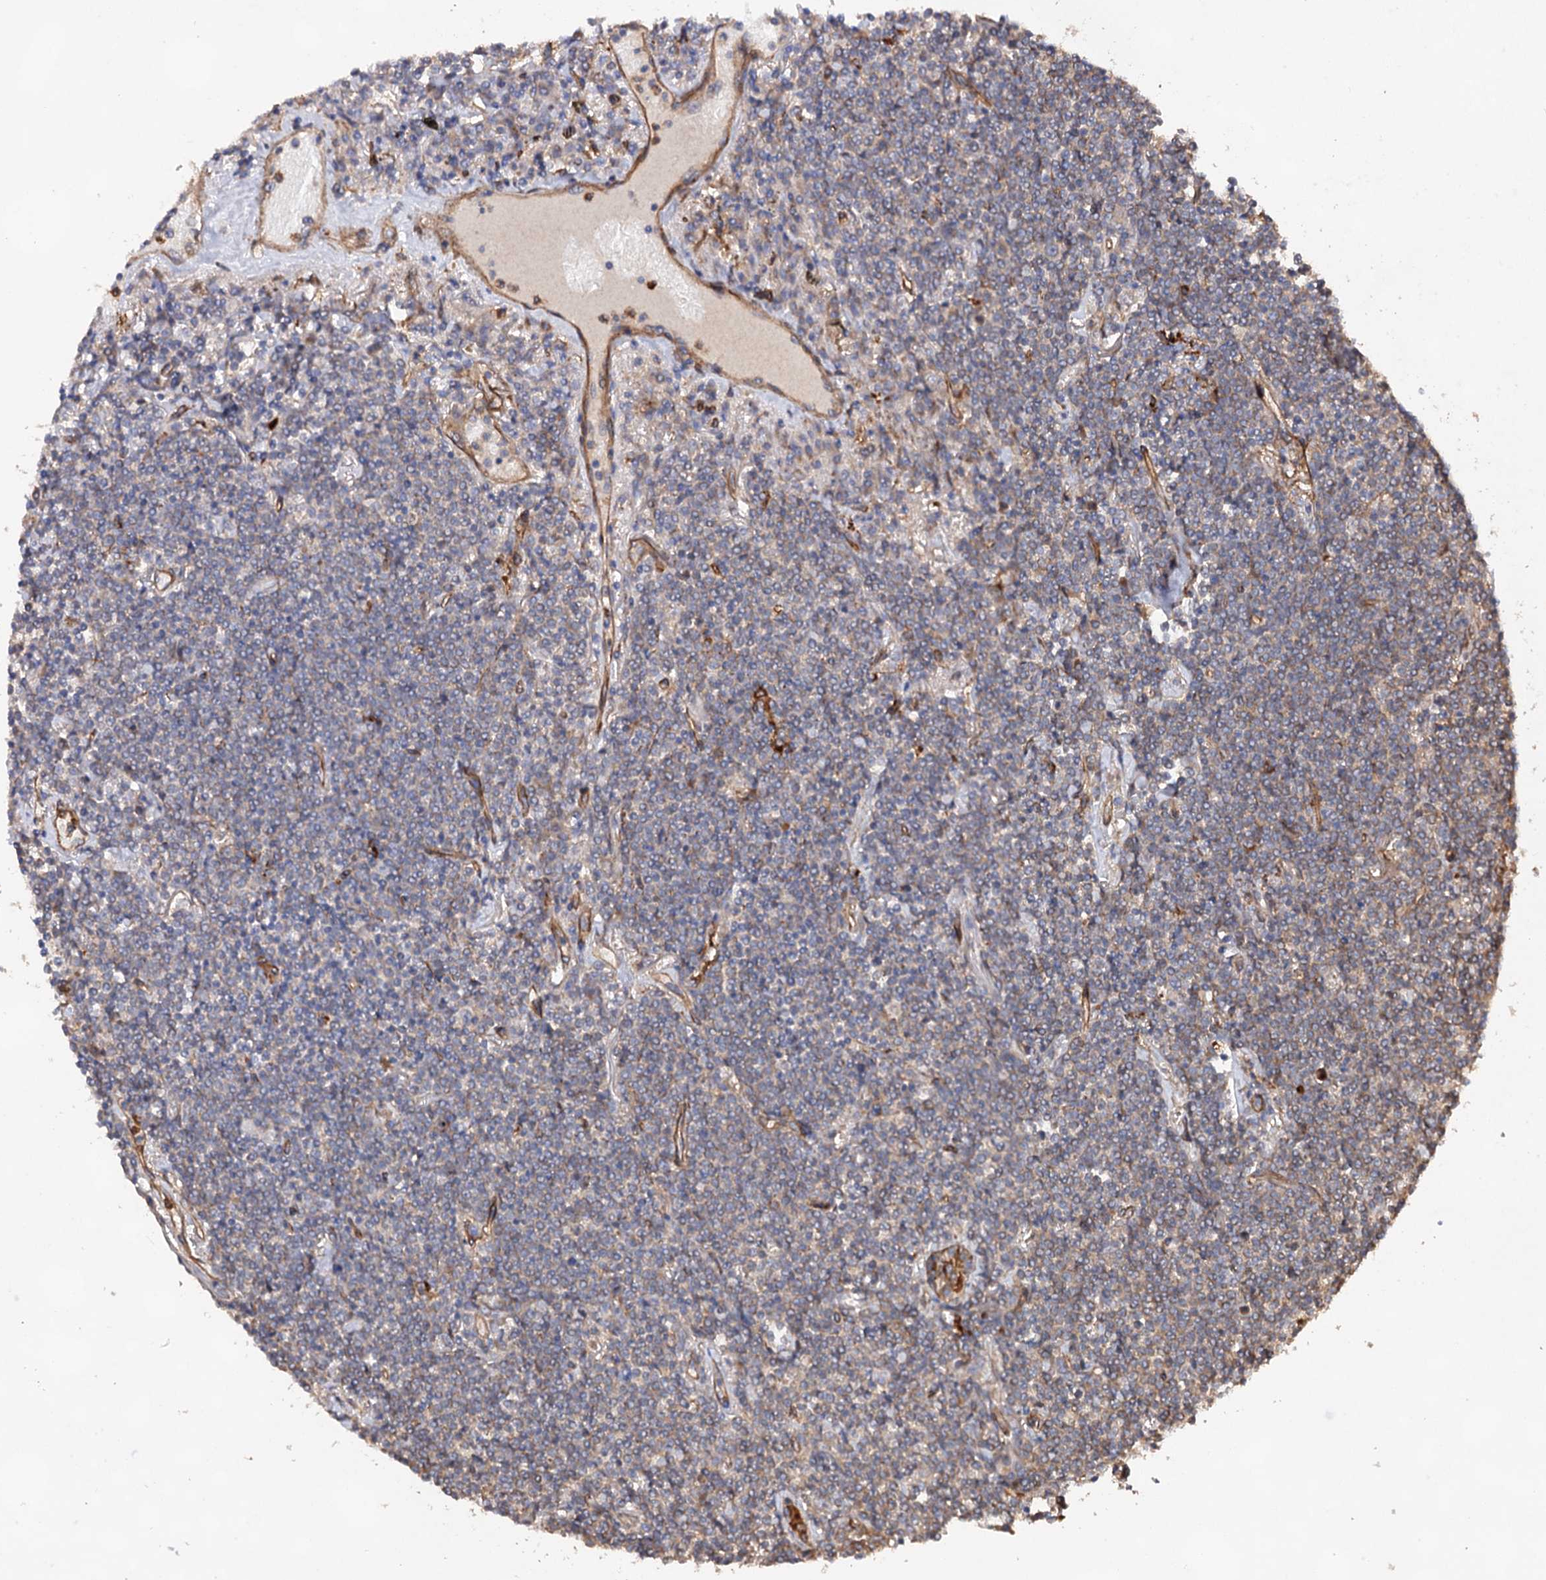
{"staining": {"intensity": "negative", "quantity": "none", "location": "none"}, "tissue": "lymphoma", "cell_type": "Tumor cells", "image_type": "cancer", "snomed": [{"axis": "morphology", "description": "Malignant lymphoma, non-Hodgkin's type, Low grade"}, {"axis": "topography", "description": "Lung"}], "caption": "This histopathology image is of malignant lymphoma, non-Hodgkin's type (low-grade) stained with immunohistochemistry (IHC) to label a protein in brown with the nuclei are counter-stained blue. There is no positivity in tumor cells.", "gene": "CSAD", "patient": {"sex": "female", "age": 71}}